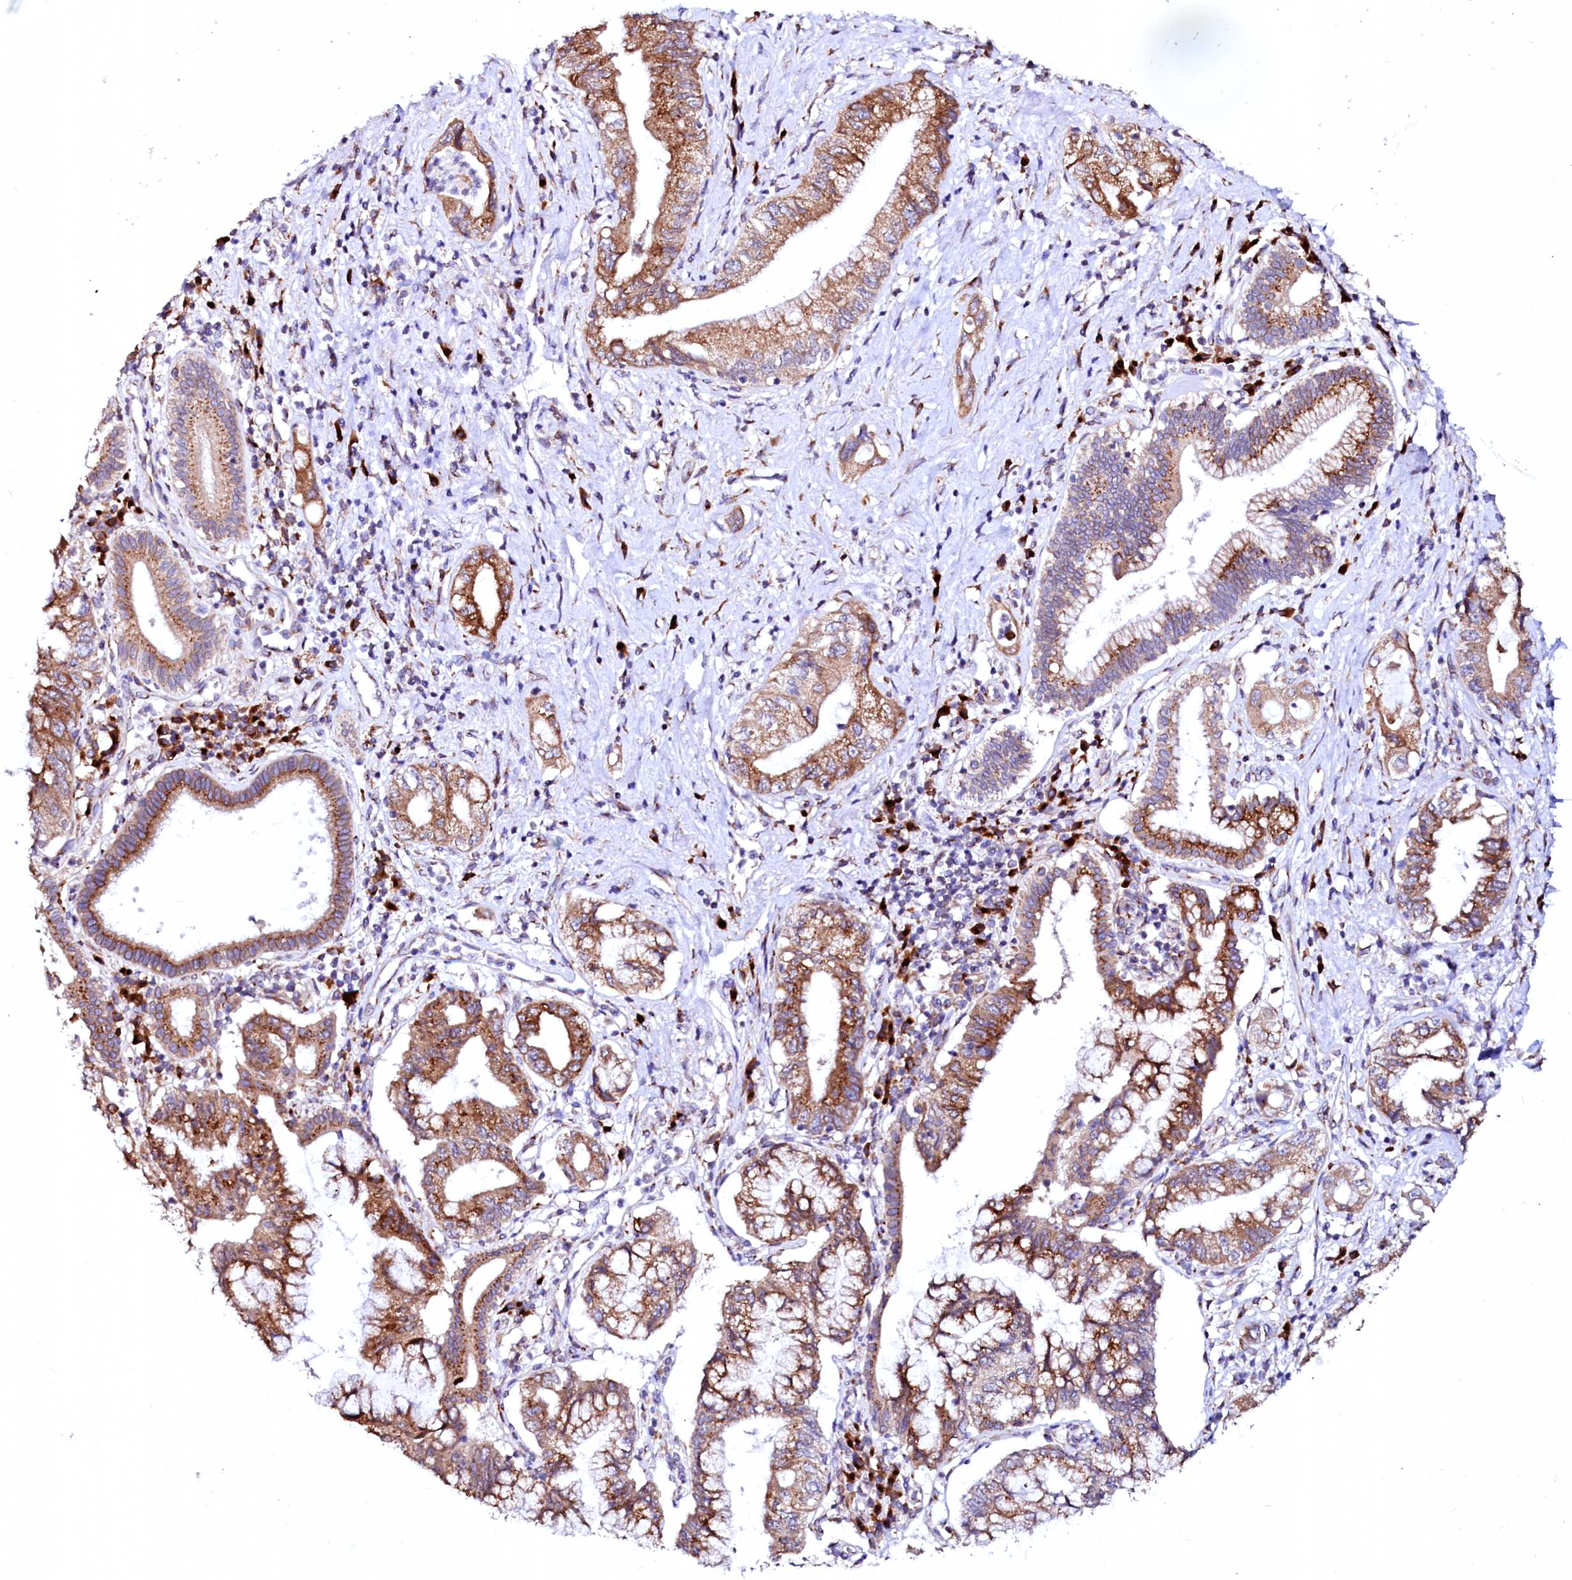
{"staining": {"intensity": "moderate", "quantity": ">75%", "location": "cytoplasmic/membranous"}, "tissue": "pancreatic cancer", "cell_type": "Tumor cells", "image_type": "cancer", "snomed": [{"axis": "morphology", "description": "Adenocarcinoma, NOS"}, {"axis": "topography", "description": "Pancreas"}], "caption": "The histopathology image demonstrates staining of adenocarcinoma (pancreatic), revealing moderate cytoplasmic/membranous protein positivity (brown color) within tumor cells. The staining was performed using DAB to visualize the protein expression in brown, while the nuclei were stained in blue with hematoxylin (Magnification: 20x).", "gene": "LMAN1", "patient": {"sex": "female", "age": 73}}